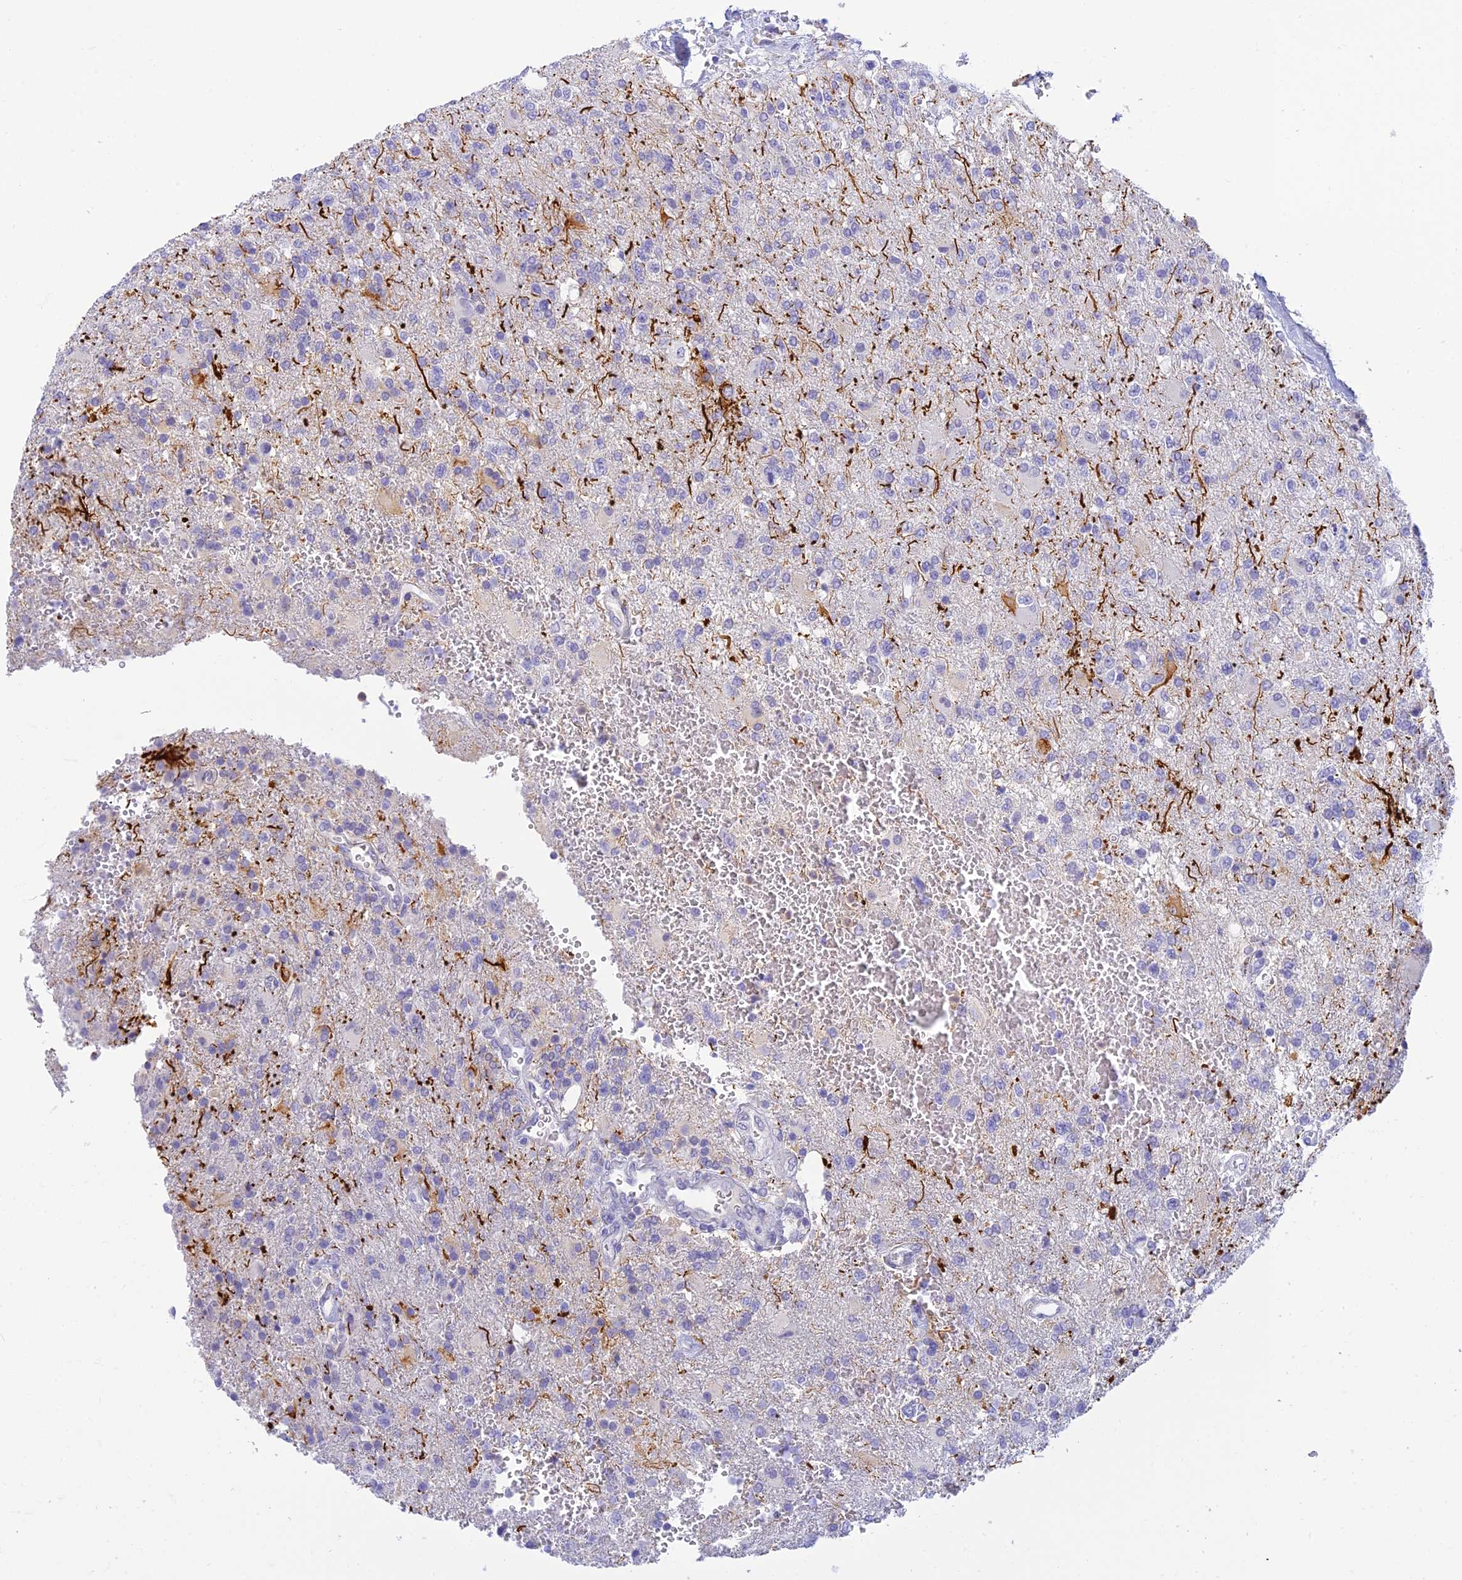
{"staining": {"intensity": "negative", "quantity": "none", "location": "none"}, "tissue": "glioma", "cell_type": "Tumor cells", "image_type": "cancer", "snomed": [{"axis": "morphology", "description": "Glioma, malignant, High grade"}, {"axis": "topography", "description": "Brain"}], "caption": "Photomicrograph shows no protein positivity in tumor cells of high-grade glioma (malignant) tissue.", "gene": "INTS13", "patient": {"sex": "male", "age": 56}}